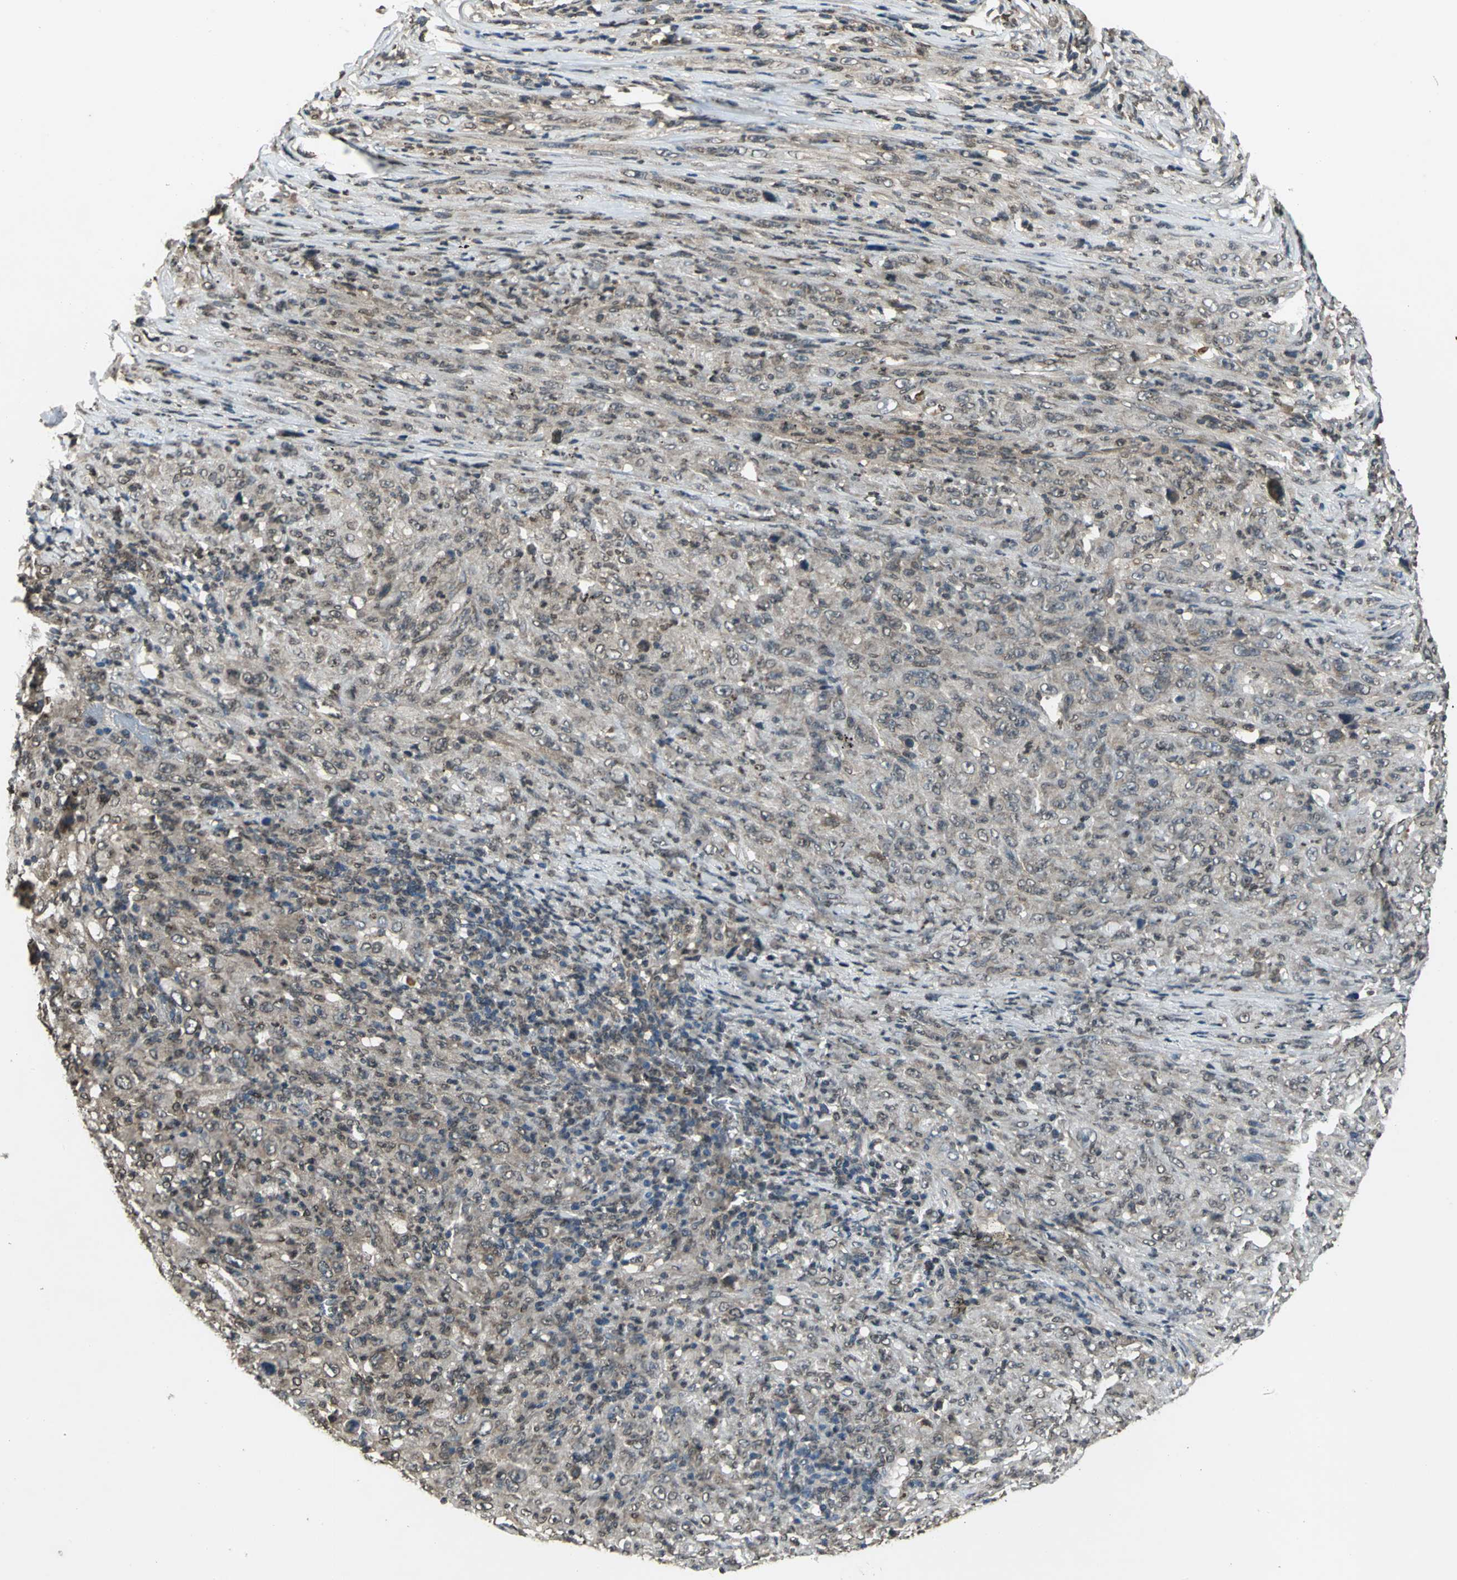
{"staining": {"intensity": "moderate", "quantity": ">75%", "location": "cytoplasmic/membranous"}, "tissue": "melanoma", "cell_type": "Tumor cells", "image_type": "cancer", "snomed": [{"axis": "morphology", "description": "Malignant melanoma, Metastatic site"}, {"axis": "topography", "description": "Skin"}], "caption": "Immunohistochemical staining of human malignant melanoma (metastatic site) displays medium levels of moderate cytoplasmic/membranous protein expression in about >75% of tumor cells.", "gene": "AHR", "patient": {"sex": "female", "age": 56}}